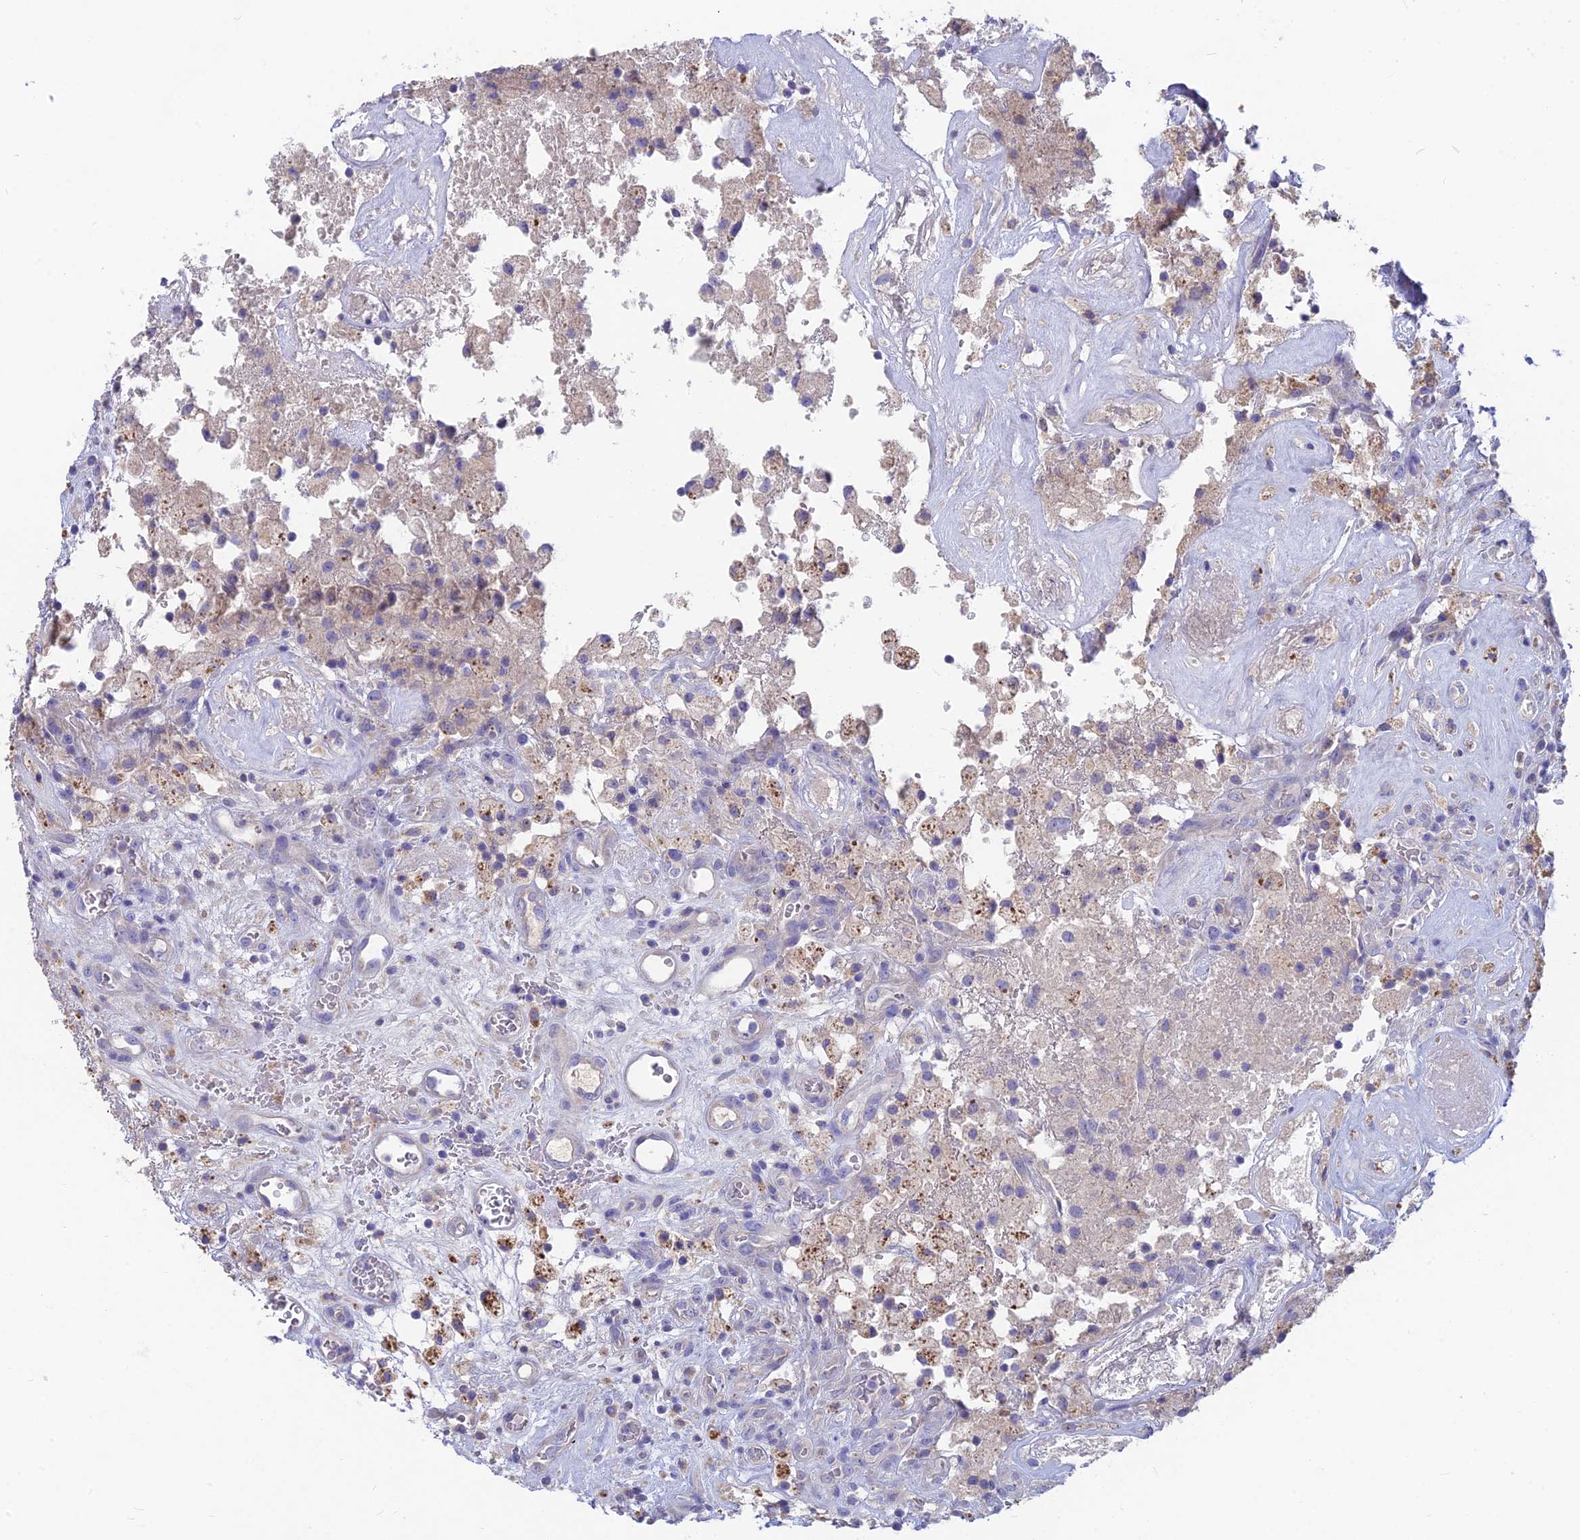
{"staining": {"intensity": "negative", "quantity": "none", "location": "none"}, "tissue": "glioma", "cell_type": "Tumor cells", "image_type": "cancer", "snomed": [{"axis": "morphology", "description": "Glioma, malignant, High grade"}, {"axis": "topography", "description": "Brain"}], "caption": "Immunohistochemistry micrograph of human glioma stained for a protein (brown), which shows no expression in tumor cells. The staining was performed using DAB (3,3'-diaminobenzidine) to visualize the protein expression in brown, while the nuclei were stained in blue with hematoxylin (Magnification: 20x).", "gene": "PZP", "patient": {"sex": "male", "age": 76}}